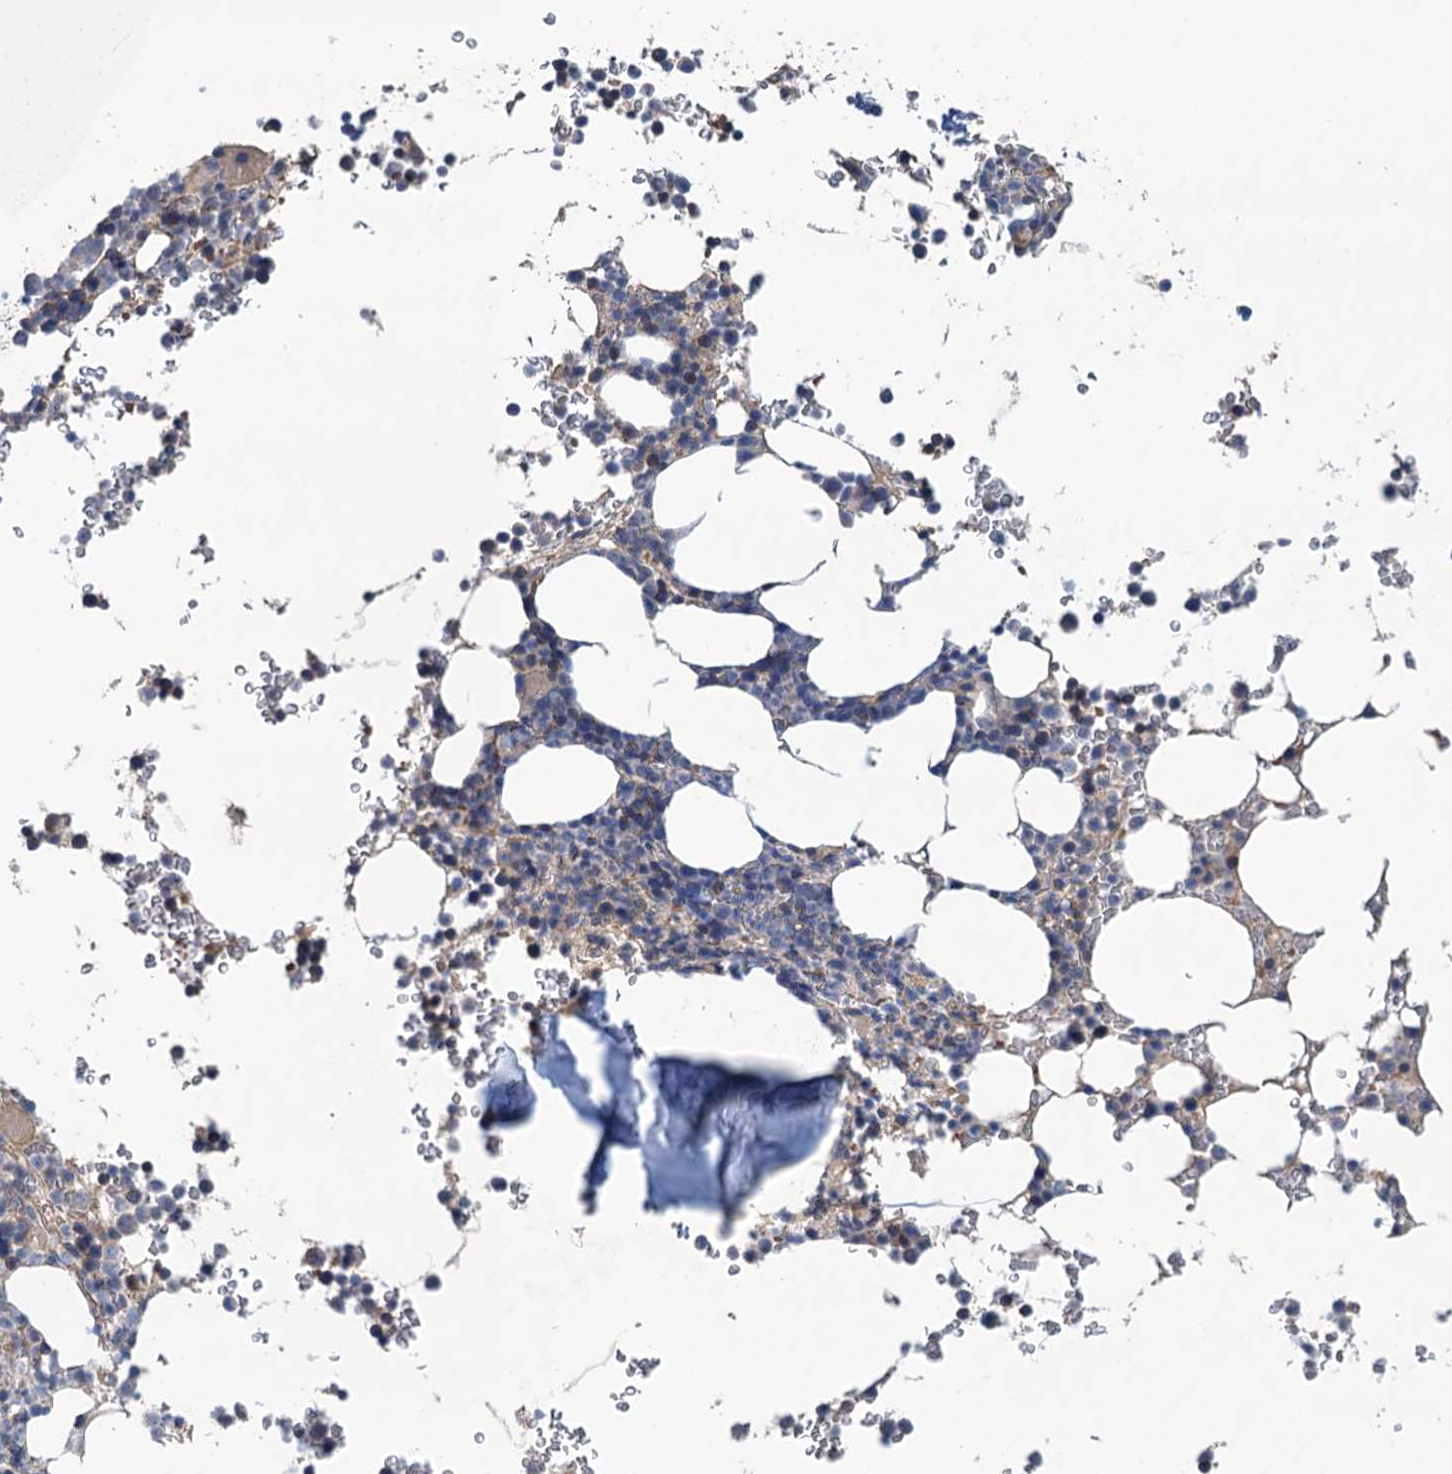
{"staining": {"intensity": "negative", "quantity": "none", "location": "none"}, "tissue": "bone marrow", "cell_type": "Hematopoietic cells", "image_type": "normal", "snomed": [{"axis": "morphology", "description": "Normal tissue, NOS"}, {"axis": "topography", "description": "Bone marrow"}], "caption": "A high-resolution photomicrograph shows IHC staining of normal bone marrow, which demonstrates no significant staining in hematopoietic cells.", "gene": "SMCO3", "patient": {"sex": "male", "age": 58}}